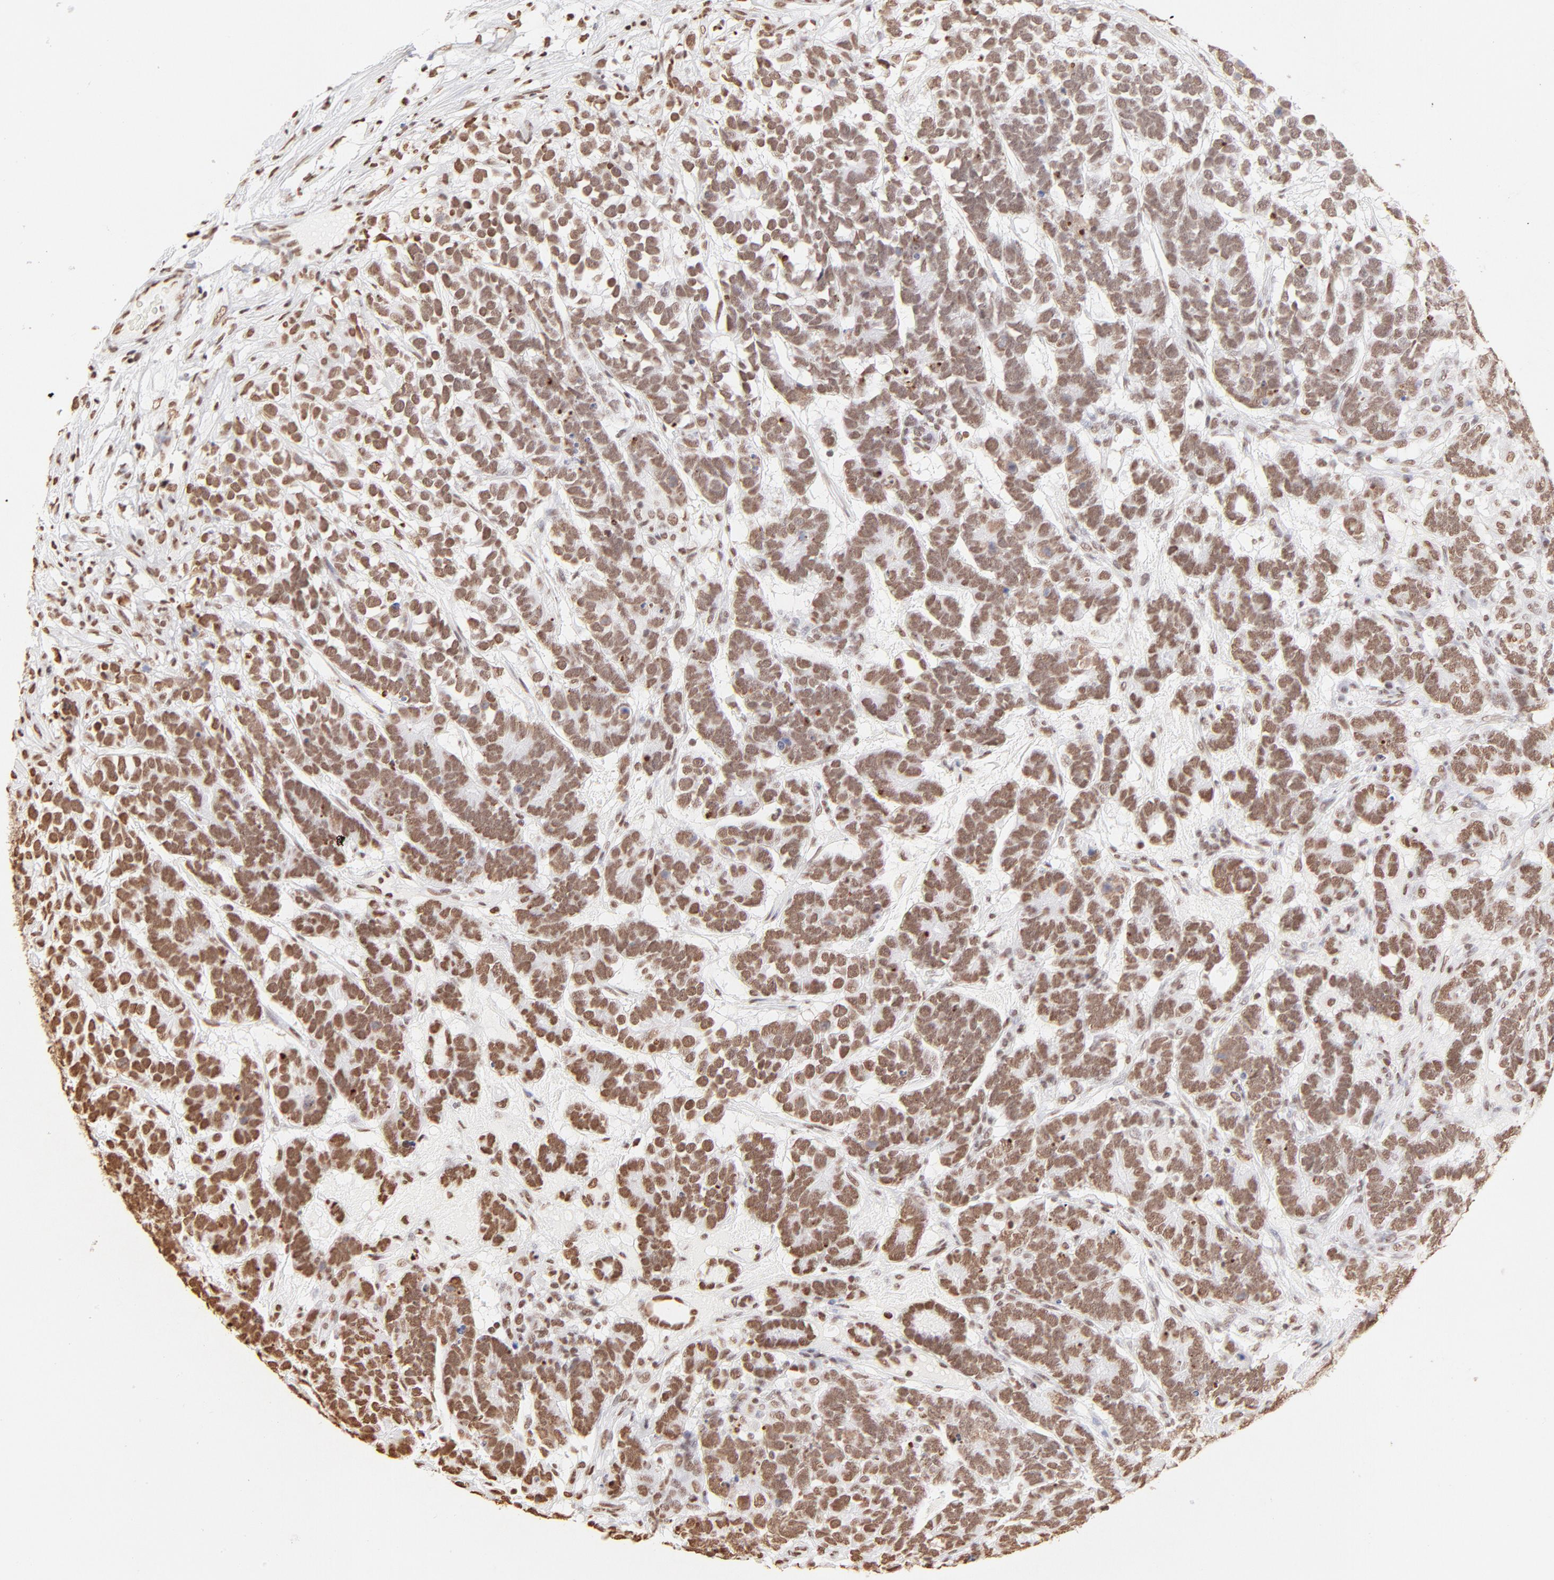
{"staining": {"intensity": "moderate", "quantity": ">75%", "location": "nuclear"}, "tissue": "testis cancer", "cell_type": "Tumor cells", "image_type": "cancer", "snomed": [{"axis": "morphology", "description": "Carcinoma, Embryonal, NOS"}, {"axis": "topography", "description": "Testis"}], "caption": "Human testis cancer (embryonal carcinoma) stained with a protein marker exhibits moderate staining in tumor cells.", "gene": "ZNF540", "patient": {"sex": "male", "age": 26}}